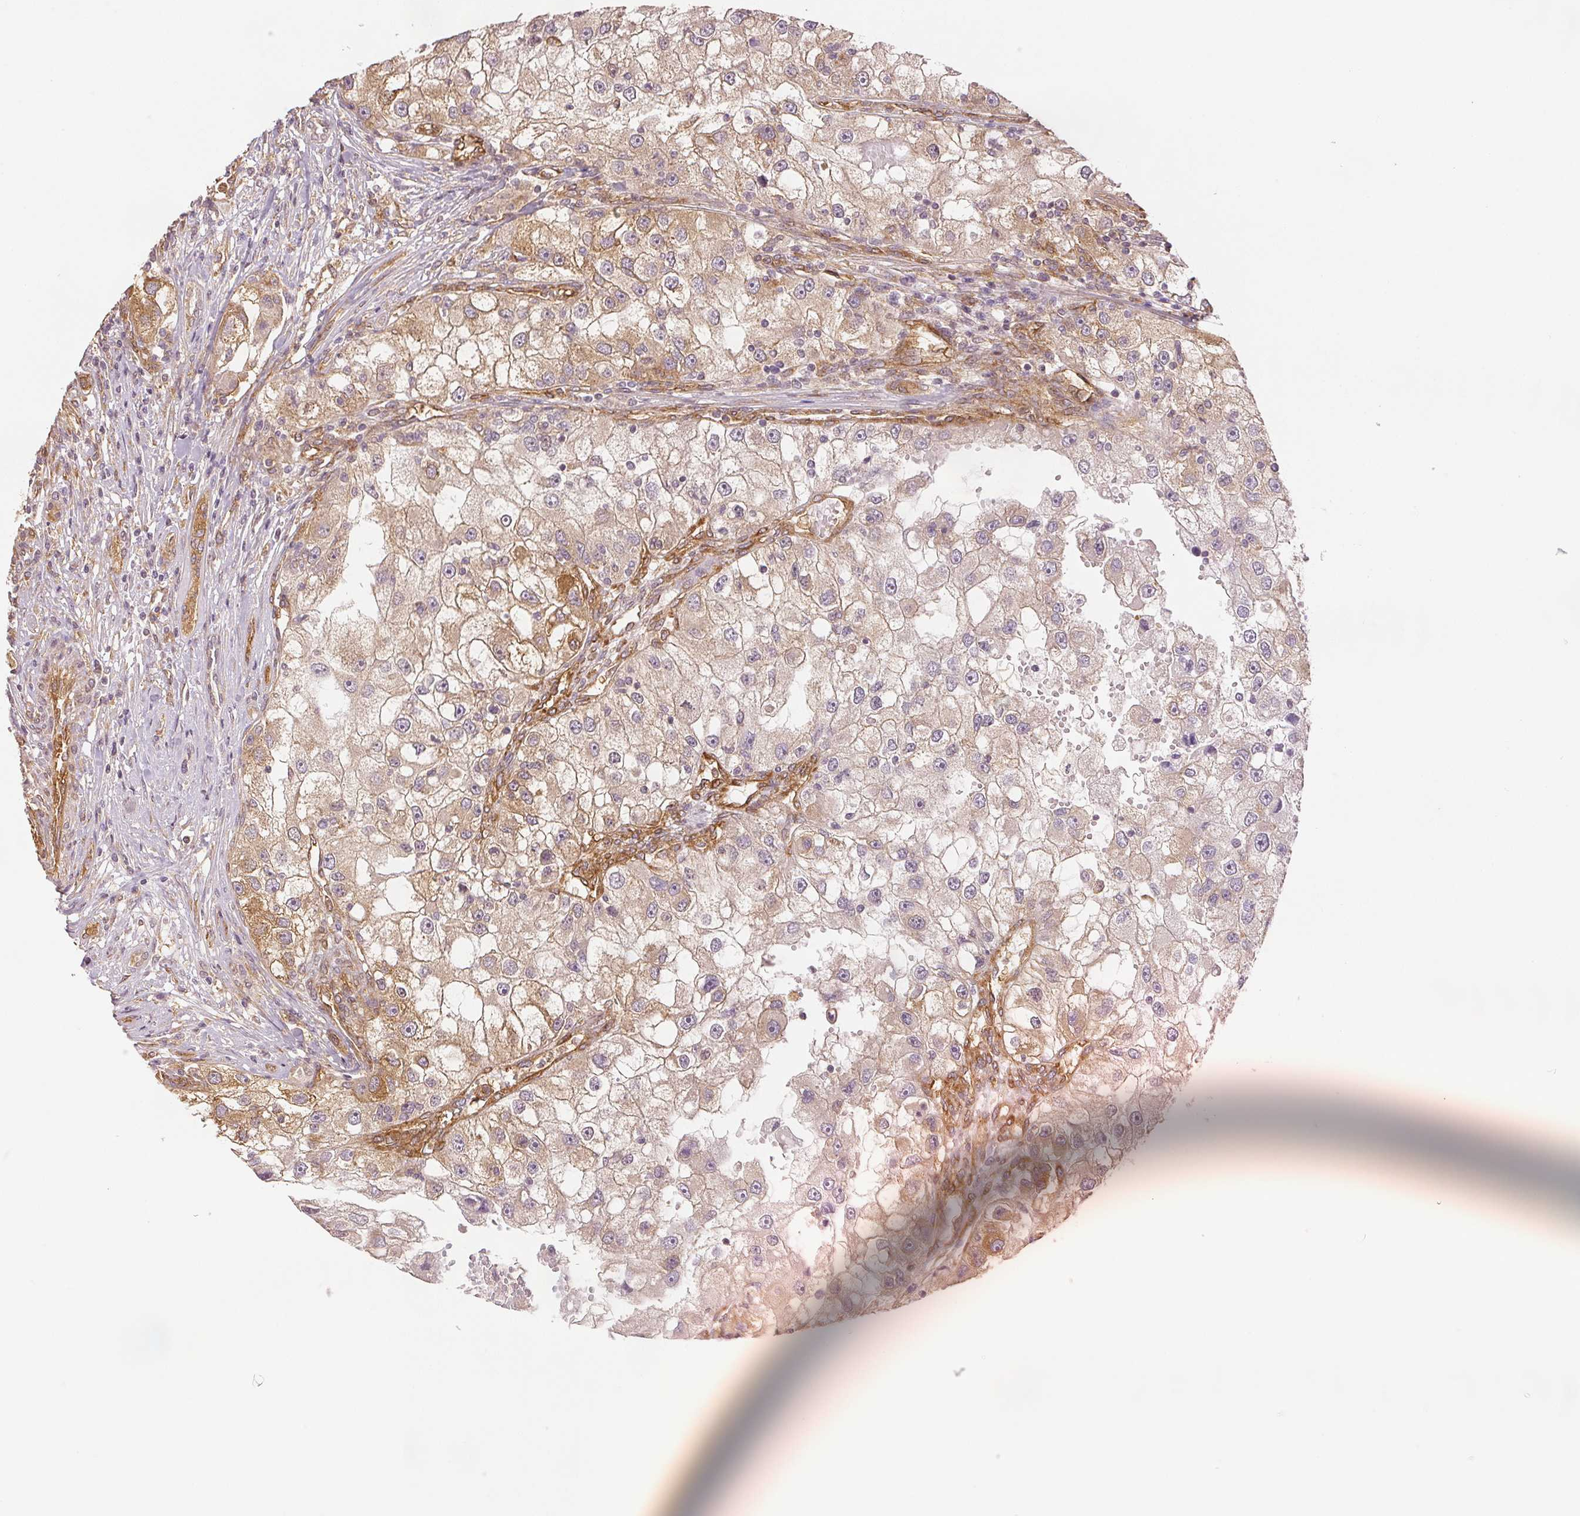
{"staining": {"intensity": "weak", "quantity": "25%-75%", "location": "cytoplasmic/membranous"}, "tissue": "renal cancer", "cell_type": "Tumor cells", "image_type": "cancer", "snomed": [{"axis": "morphology", "description": "Adenocarcinoma, NOS"}, {"axis": "topography", "description": "Kidney"}], "caption": "Immunohistochemistry staining of renal adenocarcinoma, which exhibits low levels of weak cytoplasmic/membranous positivity in approximately 25%-75% of tumor cells indicating weak cytoplasmic/membranous protein staining. The staining was performed using DAB (3,3'-diaminobenzidine) (brown) for protein detection and nuclei were counterstained in hematoxylin (blue).", "gene": "DIAPH2", "patient": {"sex": "male", "age": 63}}